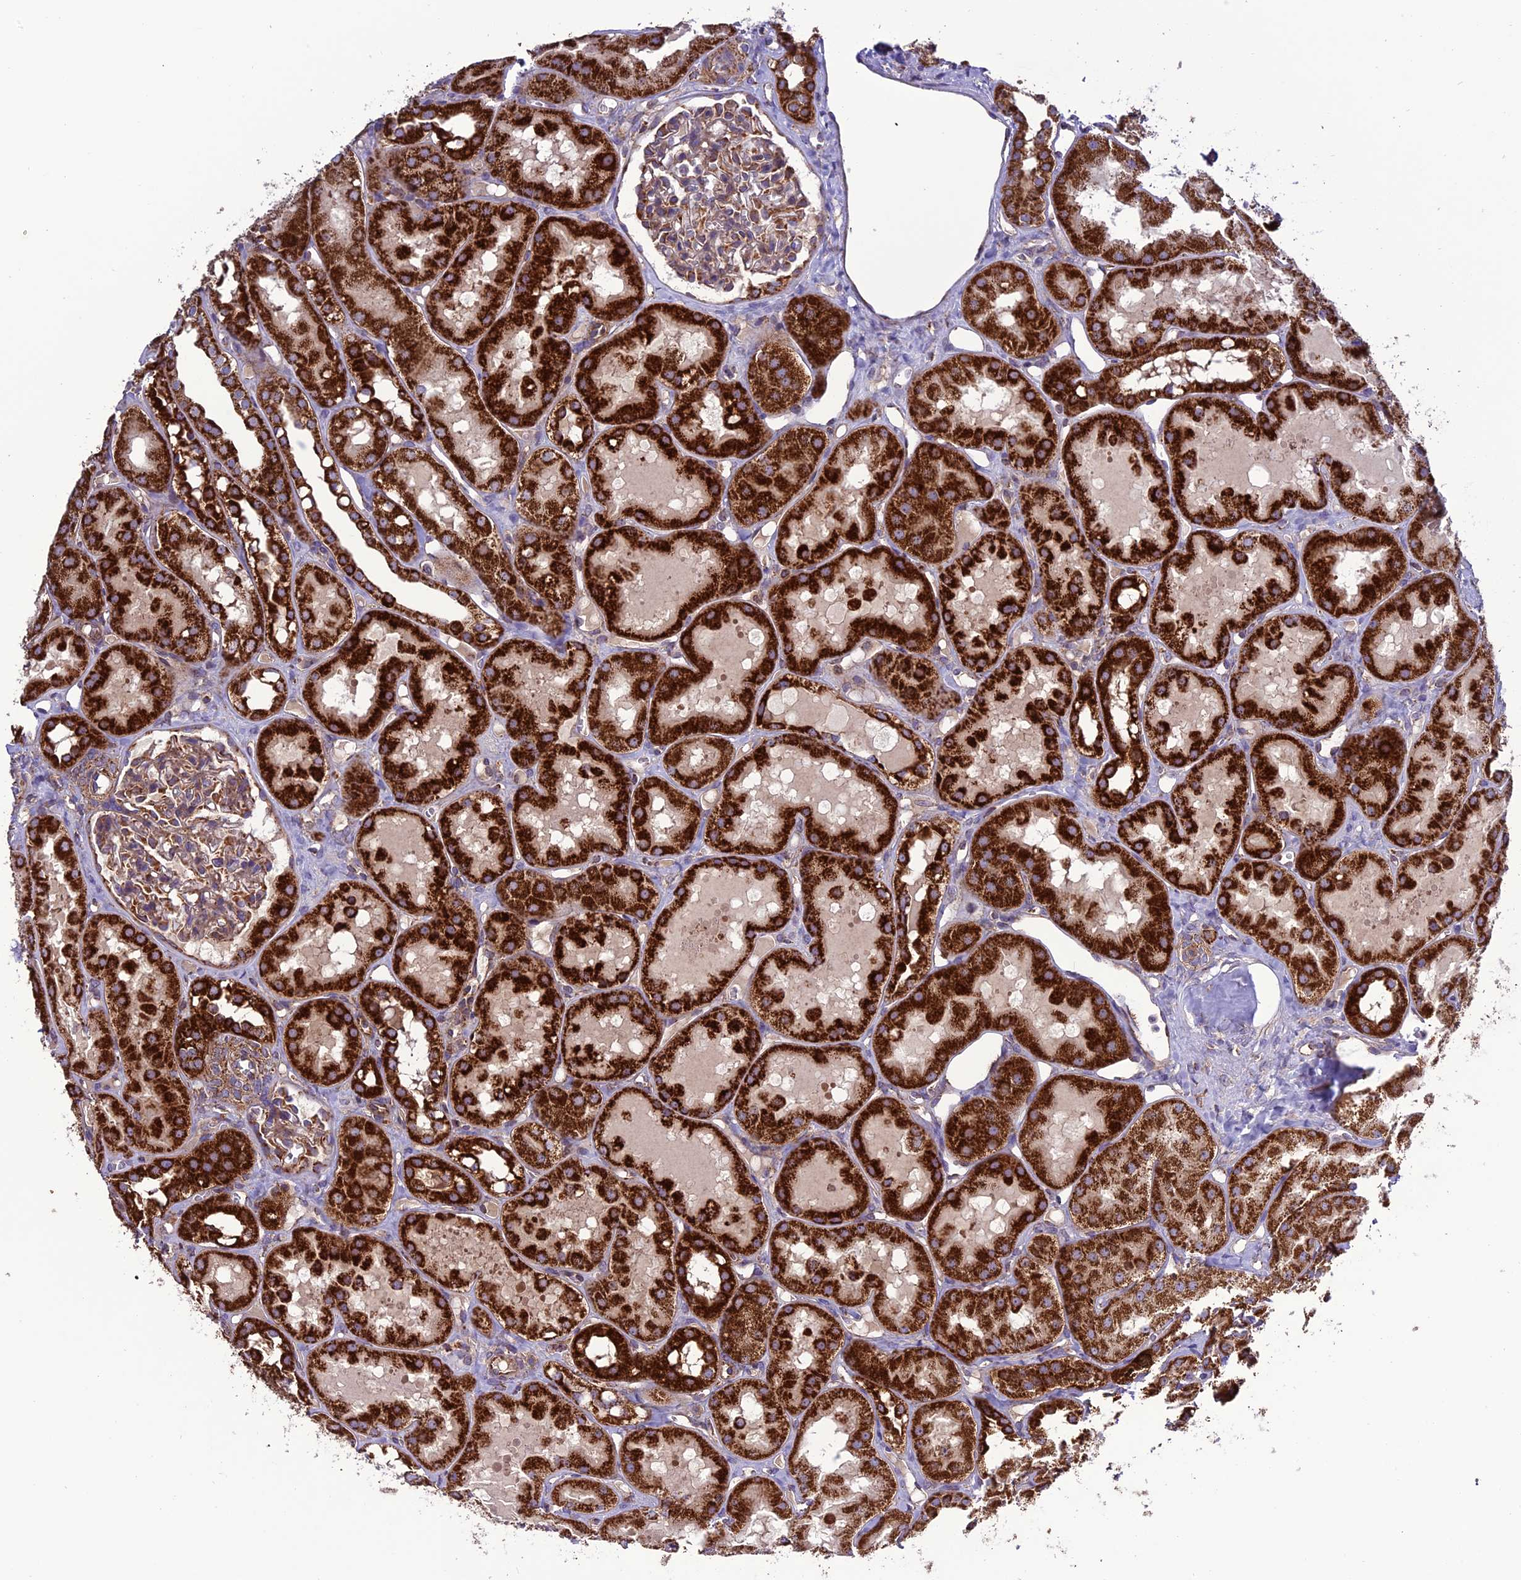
{"staining": {"intensity": "weak", "quantity": ">75%", "location": "cytoplasmic/membranous"}, "tissue": "kidney", "cell_type": "Cells in glomeruli", "image_type": "normal", "snomed": [{"axis": "morphology", "description": "Normal tissue, NOS"}, {"axis": "topography", "description": "Kidney"}], "caption": "IHC (DAB (3,3'-diaminobenzidine)) staining of benign human kidney displays weak cytoplasmic/membranous protein positivity in approximately >75% of cells in glomeruli.", "gene": "MRPS9", "patient": {"sex": "male", "age": 16}}